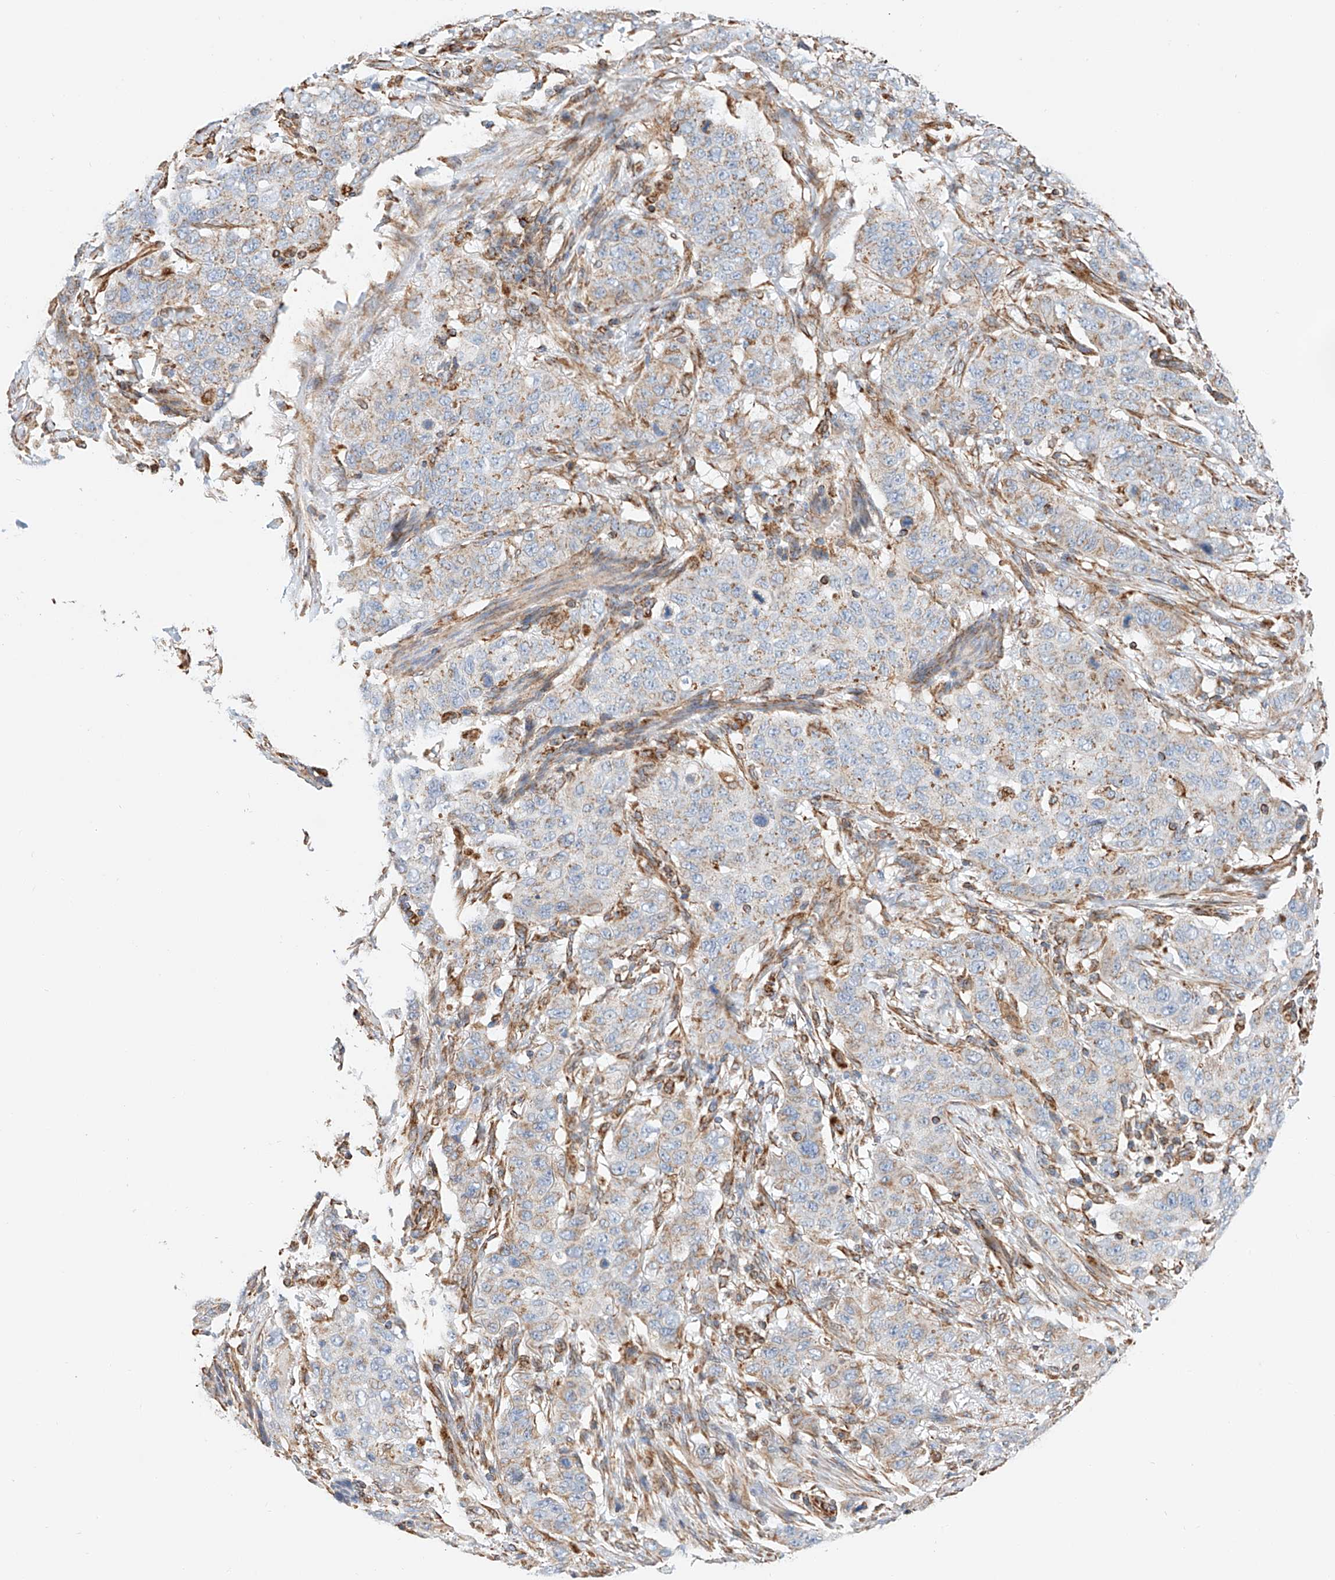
{"staining": {"intensity": "weak", "quantity": "<25%", "location": "cytoplasmic/membranous"}, "tissue": "stomach cancer", "cell_type": "Tumor cells", "image_type": "cancer", "snomed": [{"axis": "morphology", "description": "Adenocarcinoma, NOS"}, {"axis": "topography", "description": "Stomach"}], "caption": "The IHC histopathology image has no significant expression in tumor cells of stomach cancer (adenocarcinoma) tissue. (Brightfield microscopy of DAB (3,3'-diaminobenzidine) immunohistochemistry at high magnification).", "gene": "NDUFV3", "patient": {"sex": "male", "age": 48}}